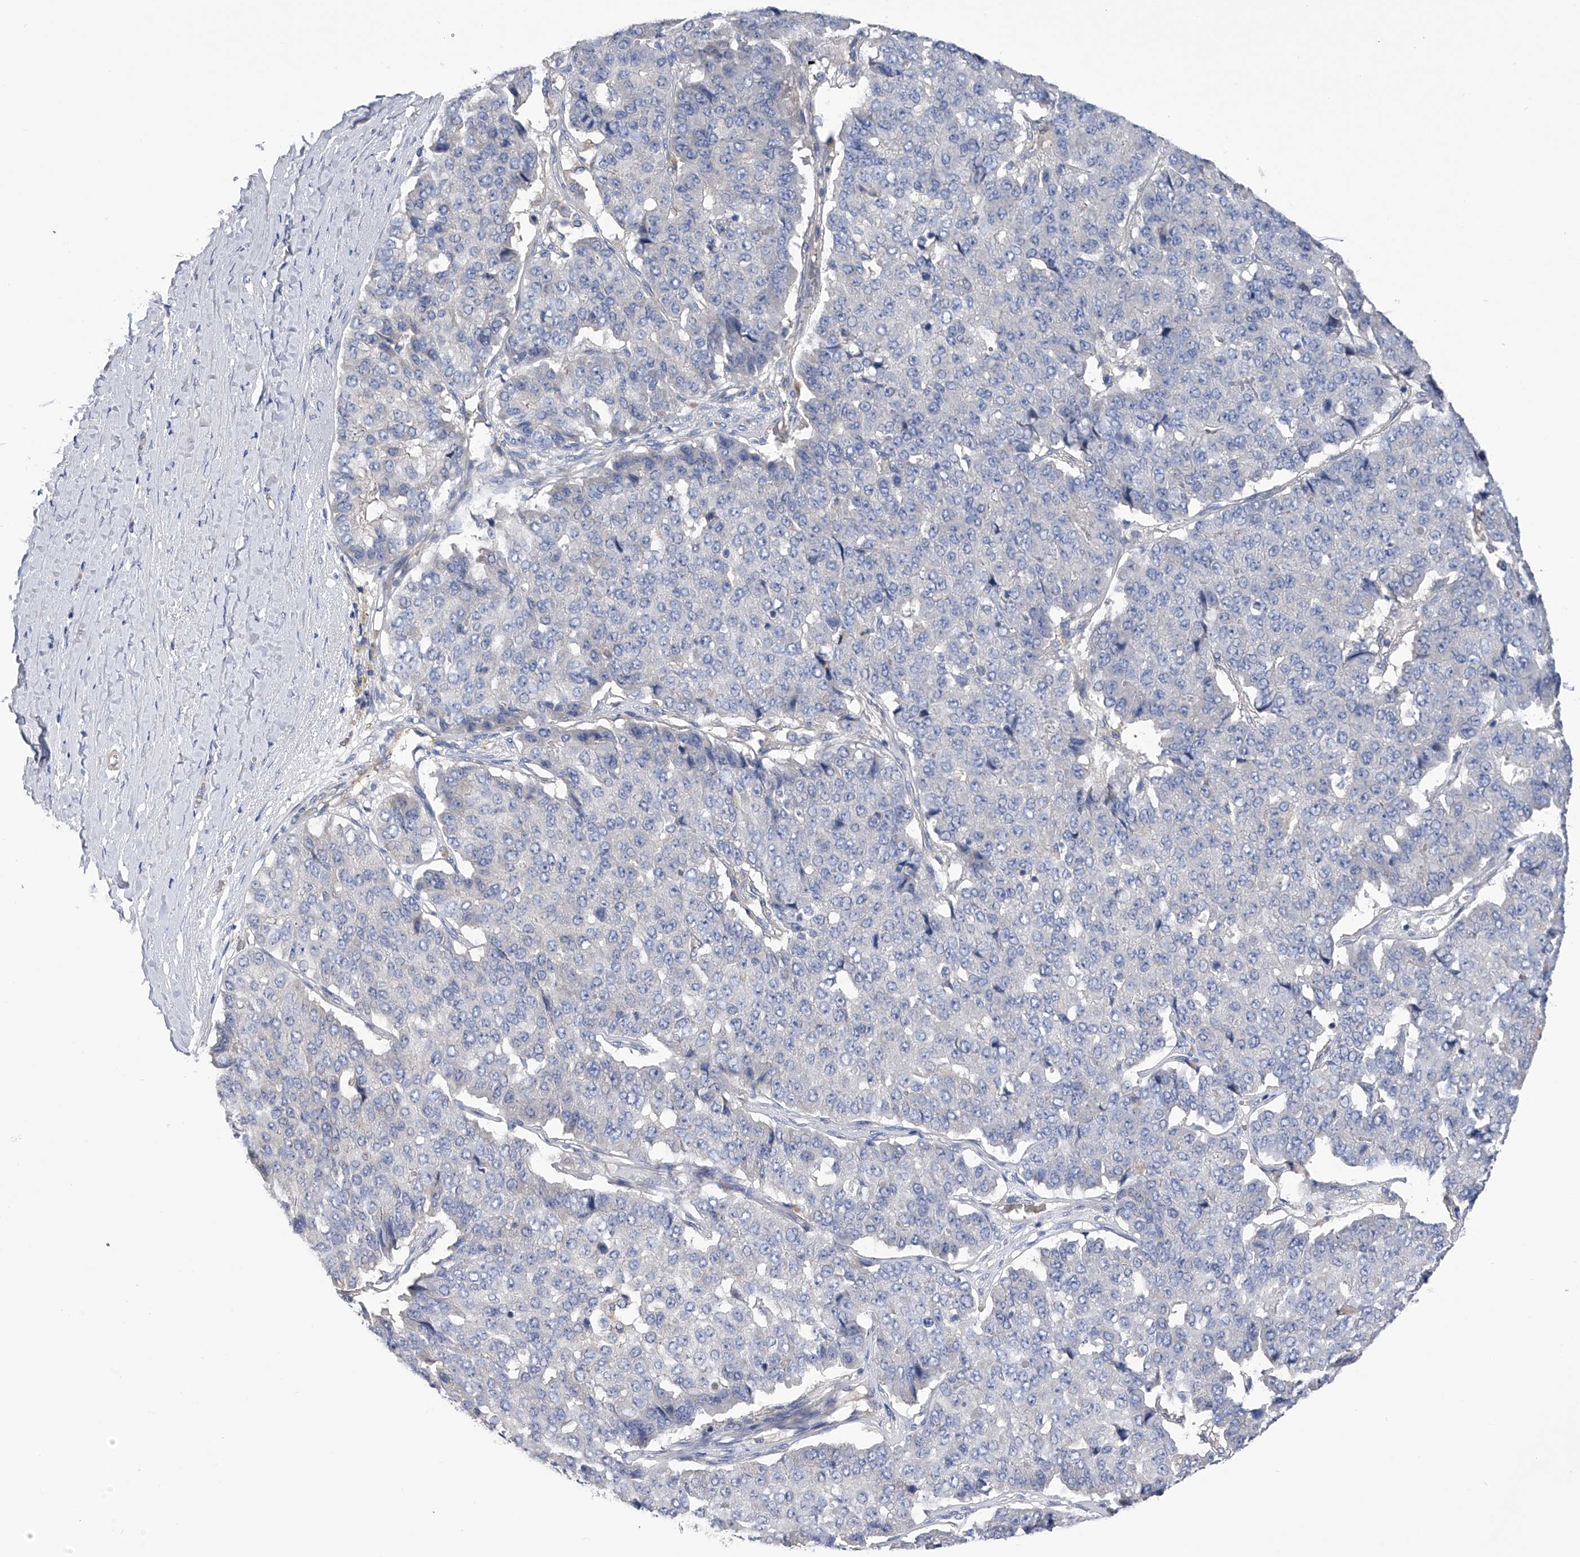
{"staining": {"intensity": "negative", "quantity": "none", "location": "none"}, "tissue": "pancreatic cancer", "cell_type": "Tumor cells", "image_type": "cancer", "snomed": [{"axis": "morphology", "description": "Adenocarcinoma, NOS"}, {"axis": "topography", "description": "Pancreas"}], "caption": "There is no significant positivity in tumor cells of pancreatic cancer (adenocarcinoma).", "gene": "RWDD2A", "patient": {"sex": "male", "age": 50}}